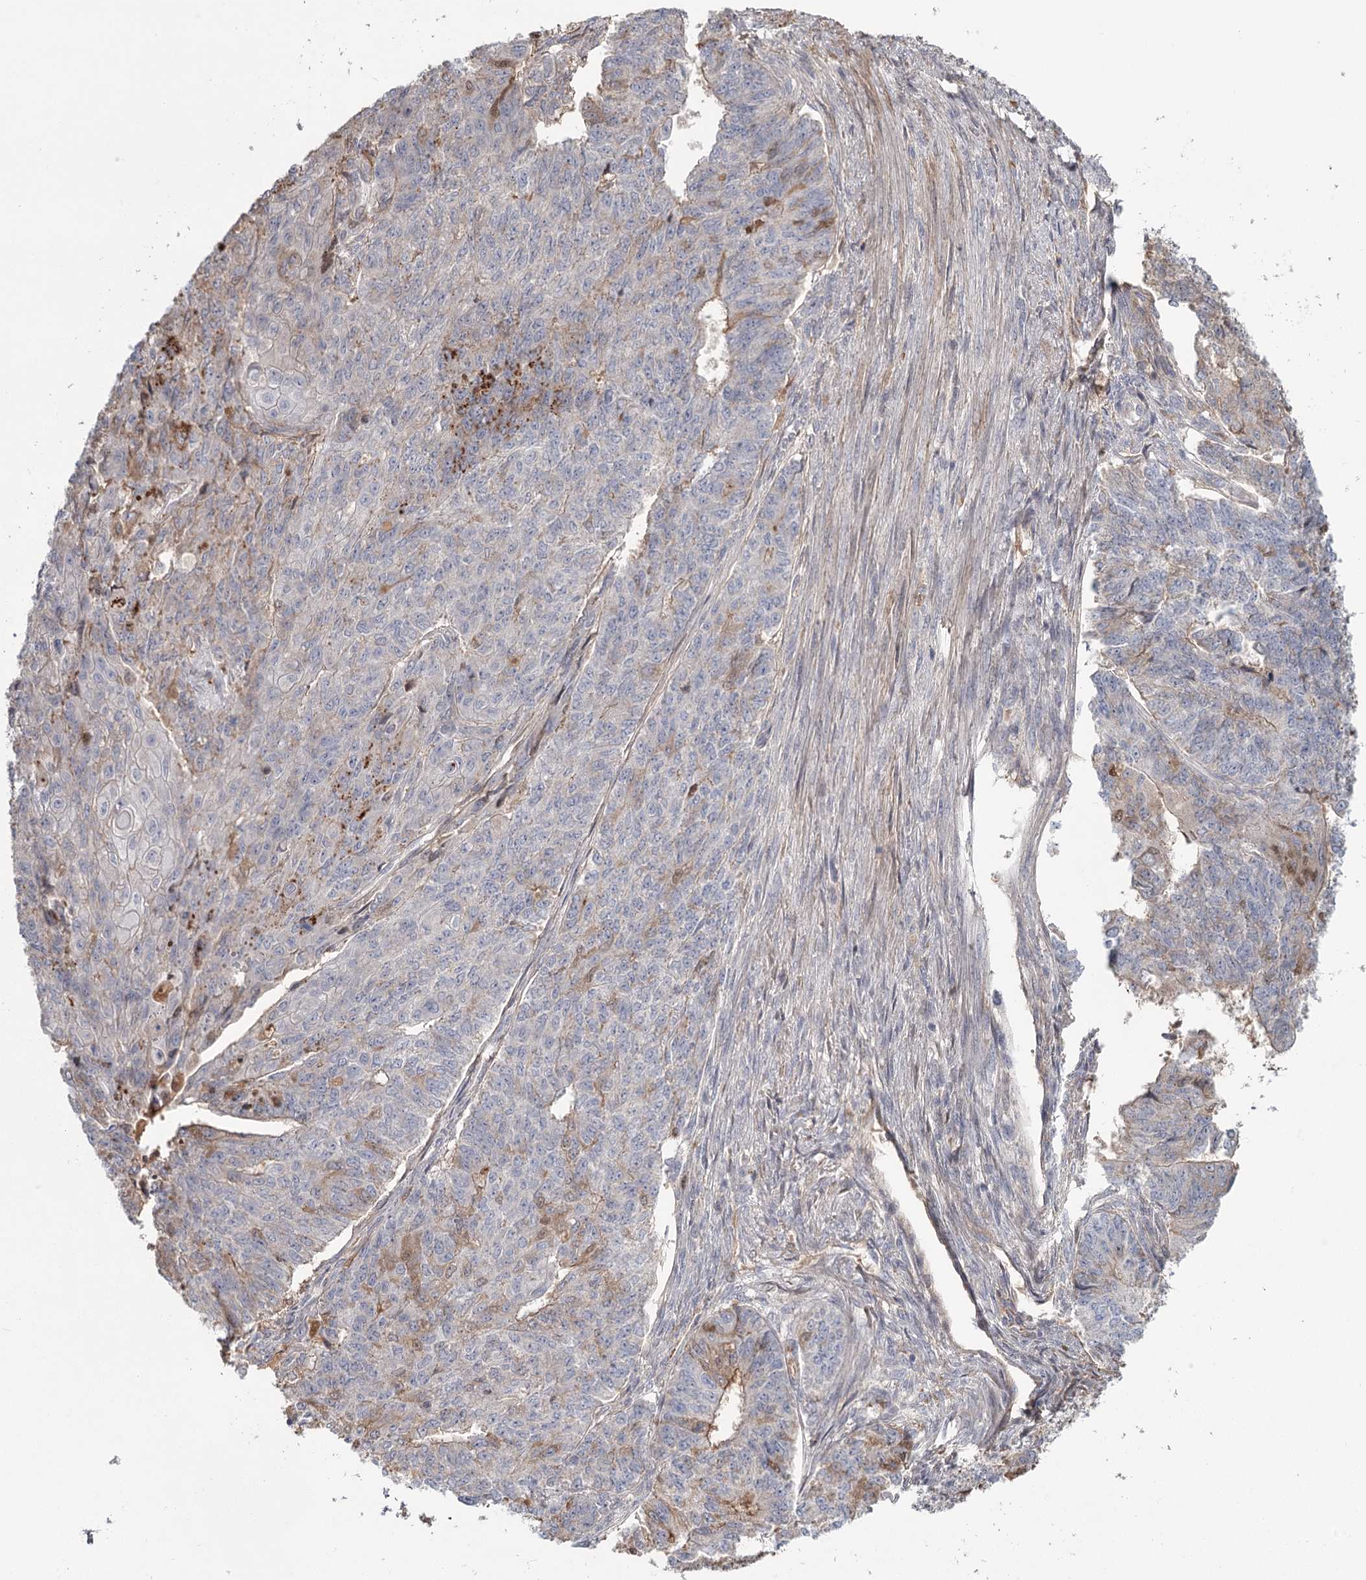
{"staining": {"intensity": "weak", "quantity": "<25%", "location": "cytoplasmic/membranous"}, "tissue": "endometrial cancer", "cell_type": "Tumor cells", "image_type": "cancer", "snomed": [{"axis": "morphology", "description": "Adenocarcinoma, NOS"}, {"axis": "topography", "description": "Endometrium"}], "caption": "This is an IHC photomicrograph of human adenocarcinoma (endometrial). There is no positivity in tumor cells.", "gene": "DHRS9", "patient": {"sex": "female", "age": 32}}